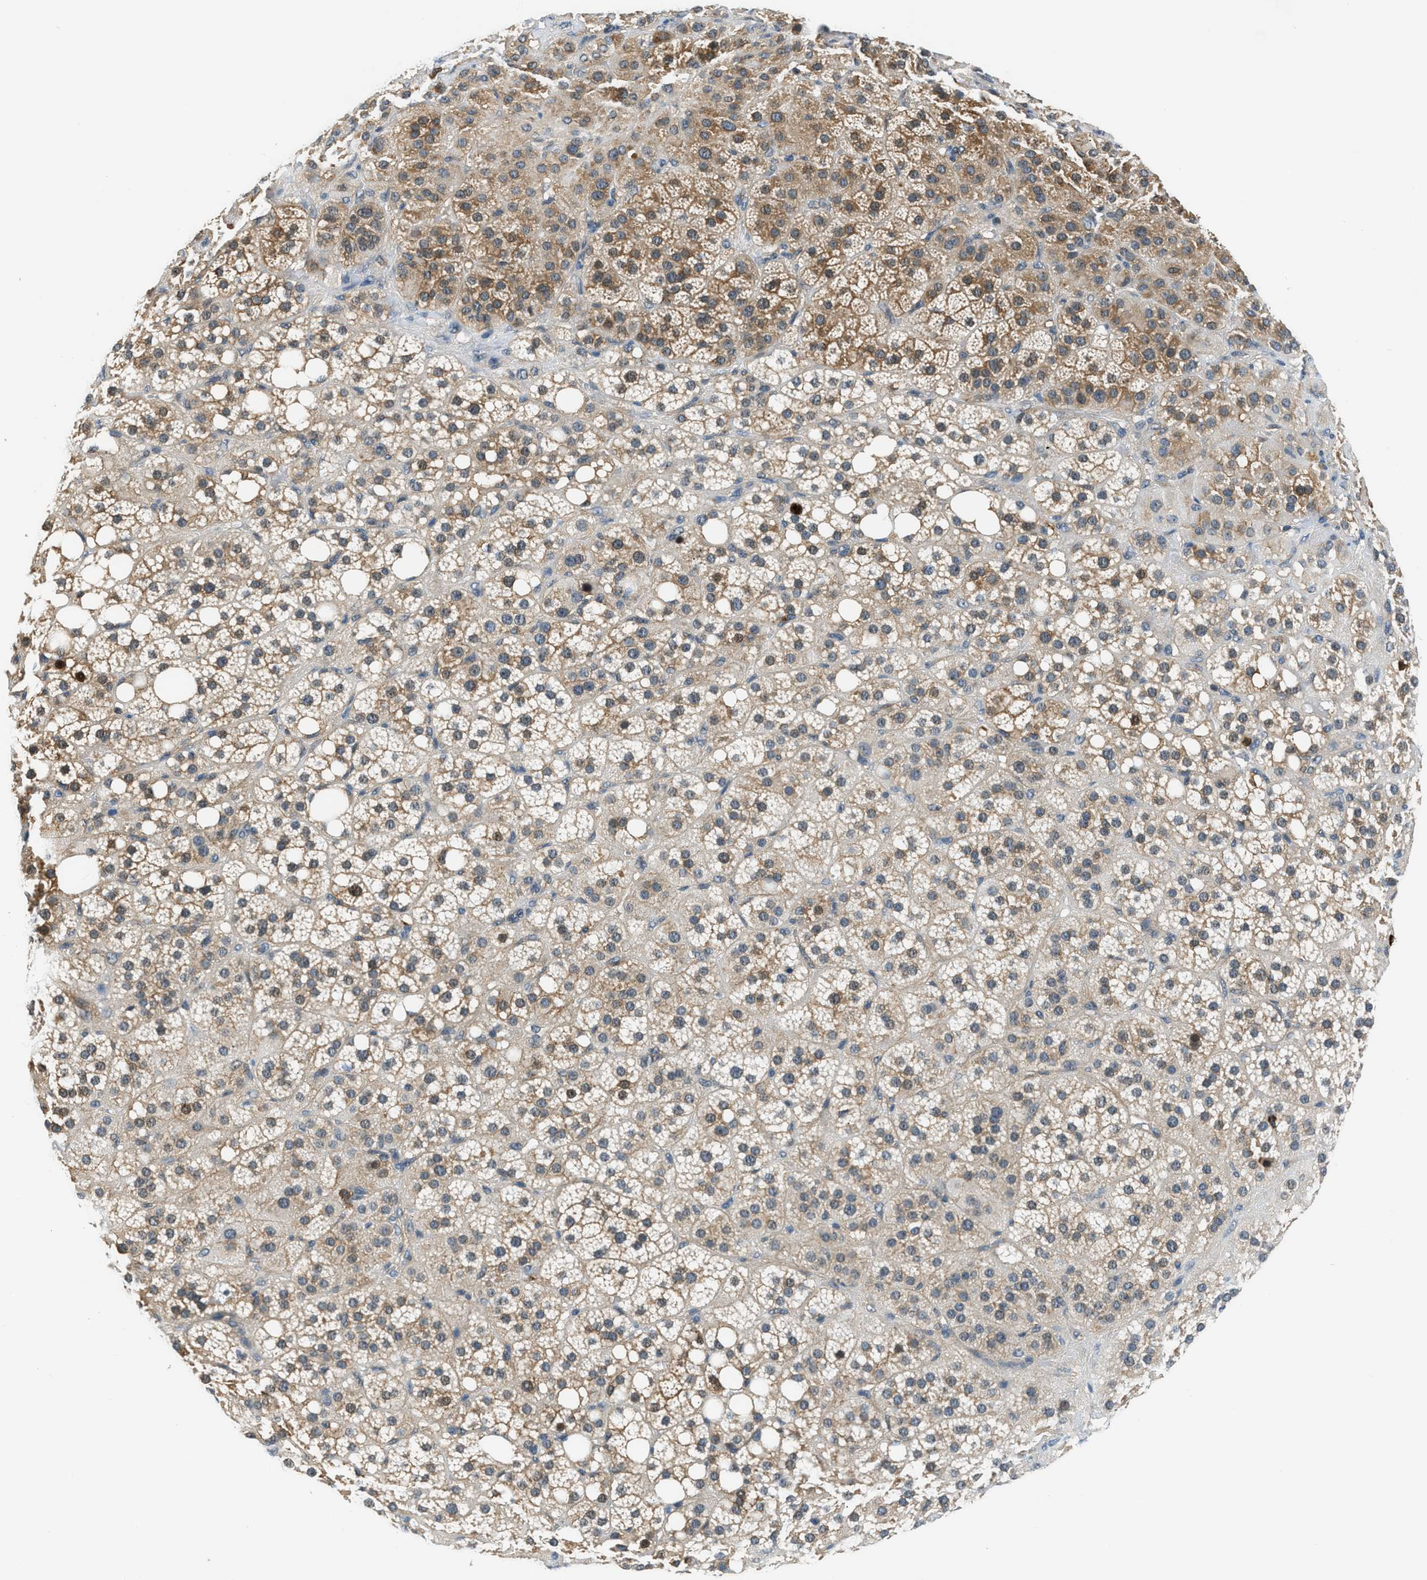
{"staining": {"intensity": "moderate", "quantity": ">75%", "location": "cytoplasmic/membranous"}, "tissue": "adrenal gland", "cell_type": "Glandular cells", "image_type": "normal", "snomed": [{"axis": "morphology", "description": "Normal tissue, NOS"}, {"axis": "topography", "description": "Adrenal gland"}], "caption": "Immunohistochemical staining of unremarkable human adrenal gland displays moderate cytoplasmic/membranous protein expression in approximately >75% of glandular cells.", "gene": "CBLB", "patient": {"sex": "female", "age": 59}}